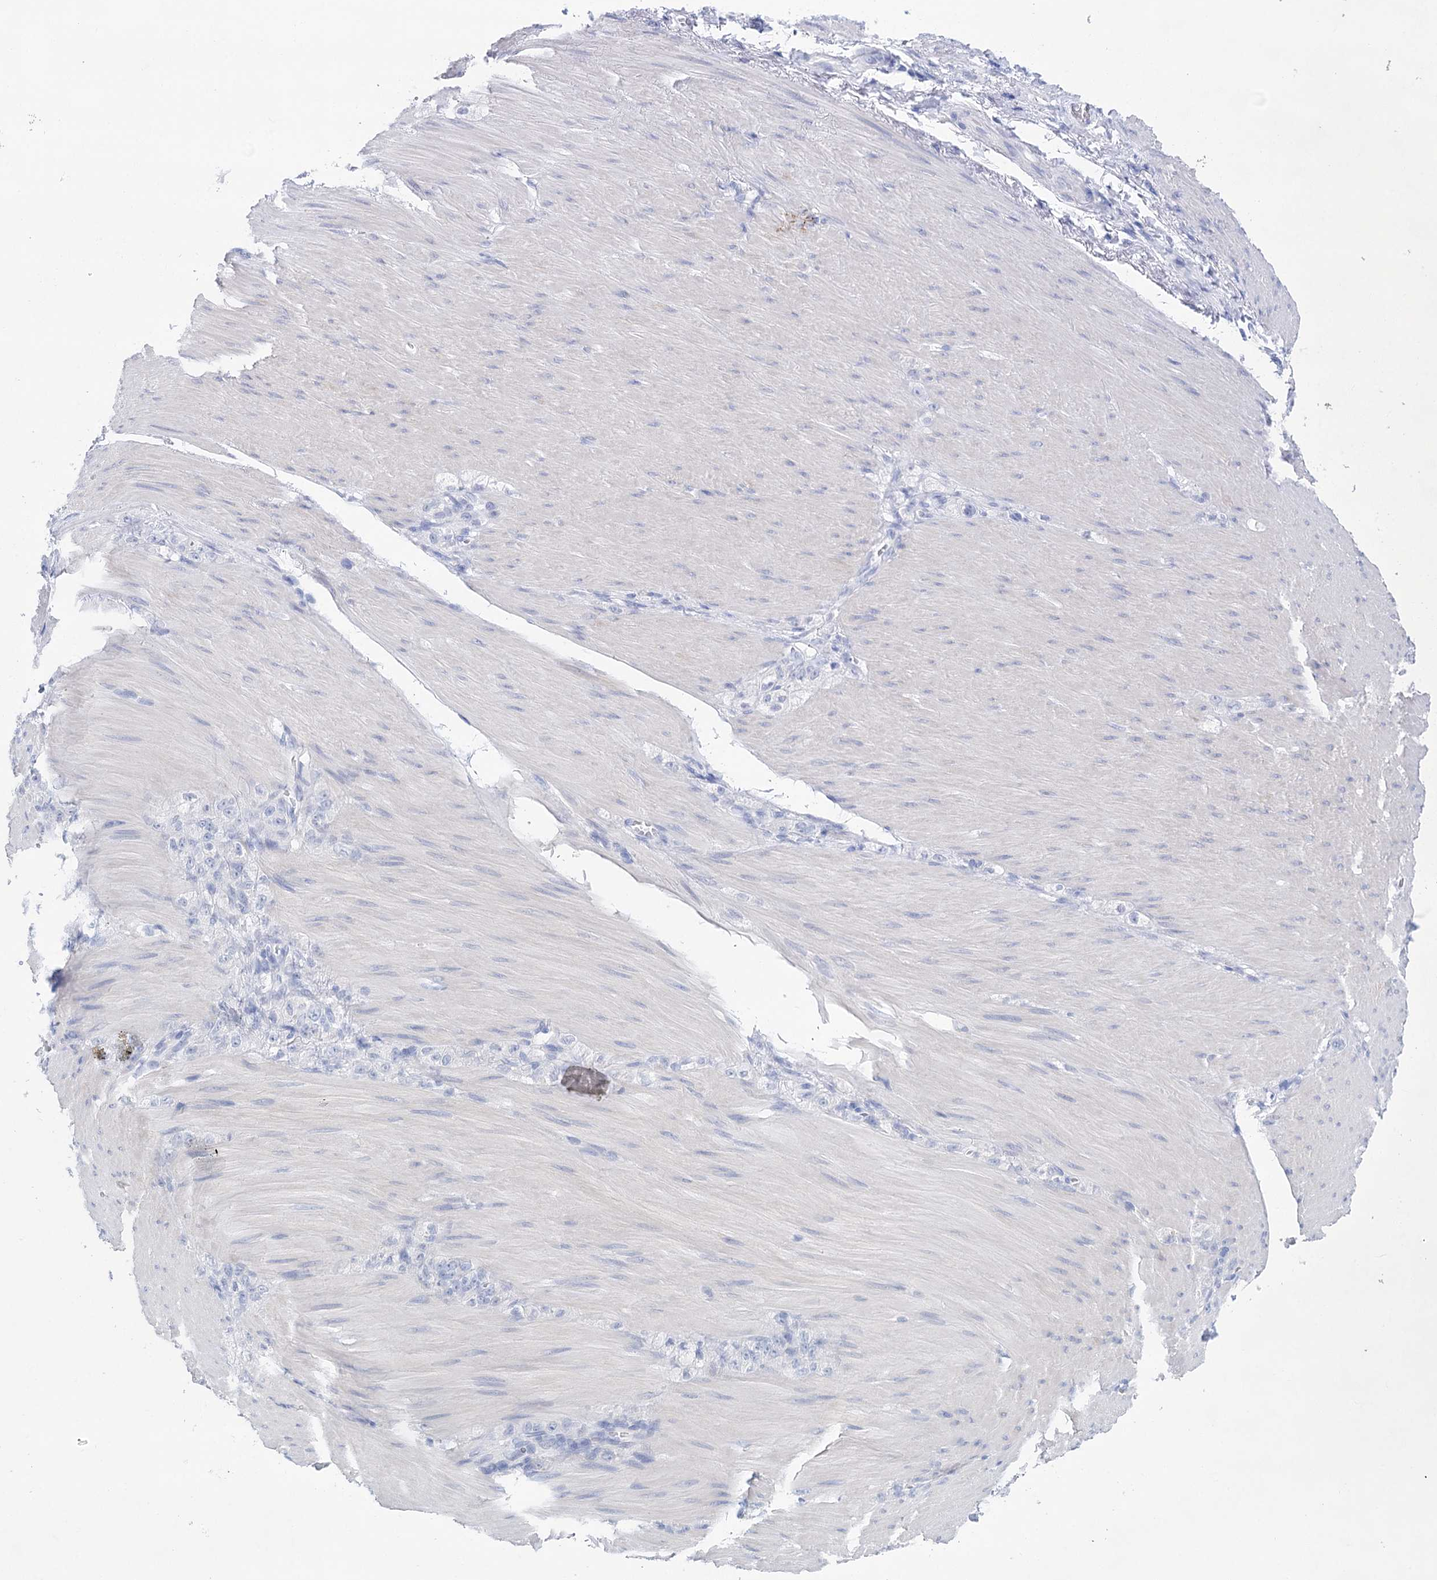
{"staining": {"intensity": "negative", "quantity": "none", "location": "none"}, "tissue": "stomach cancer", "cell_type": "Tumor cells", "image_type": "cancer", "snomed": [{"axis": "morphology", "description": "Normal tissue, NOS"}, {"axis": "morphology", "description": "Adenocarcinoma, NOS"}, {"axis": "topography", "description": "Stomach"}], "caption": "Histopathology image shows no significant protein staining in tumor cells of stomach cancer (adenocarcinoma).", "gene": "LALBA", "patient": {"sex": "male", "age": 82}}